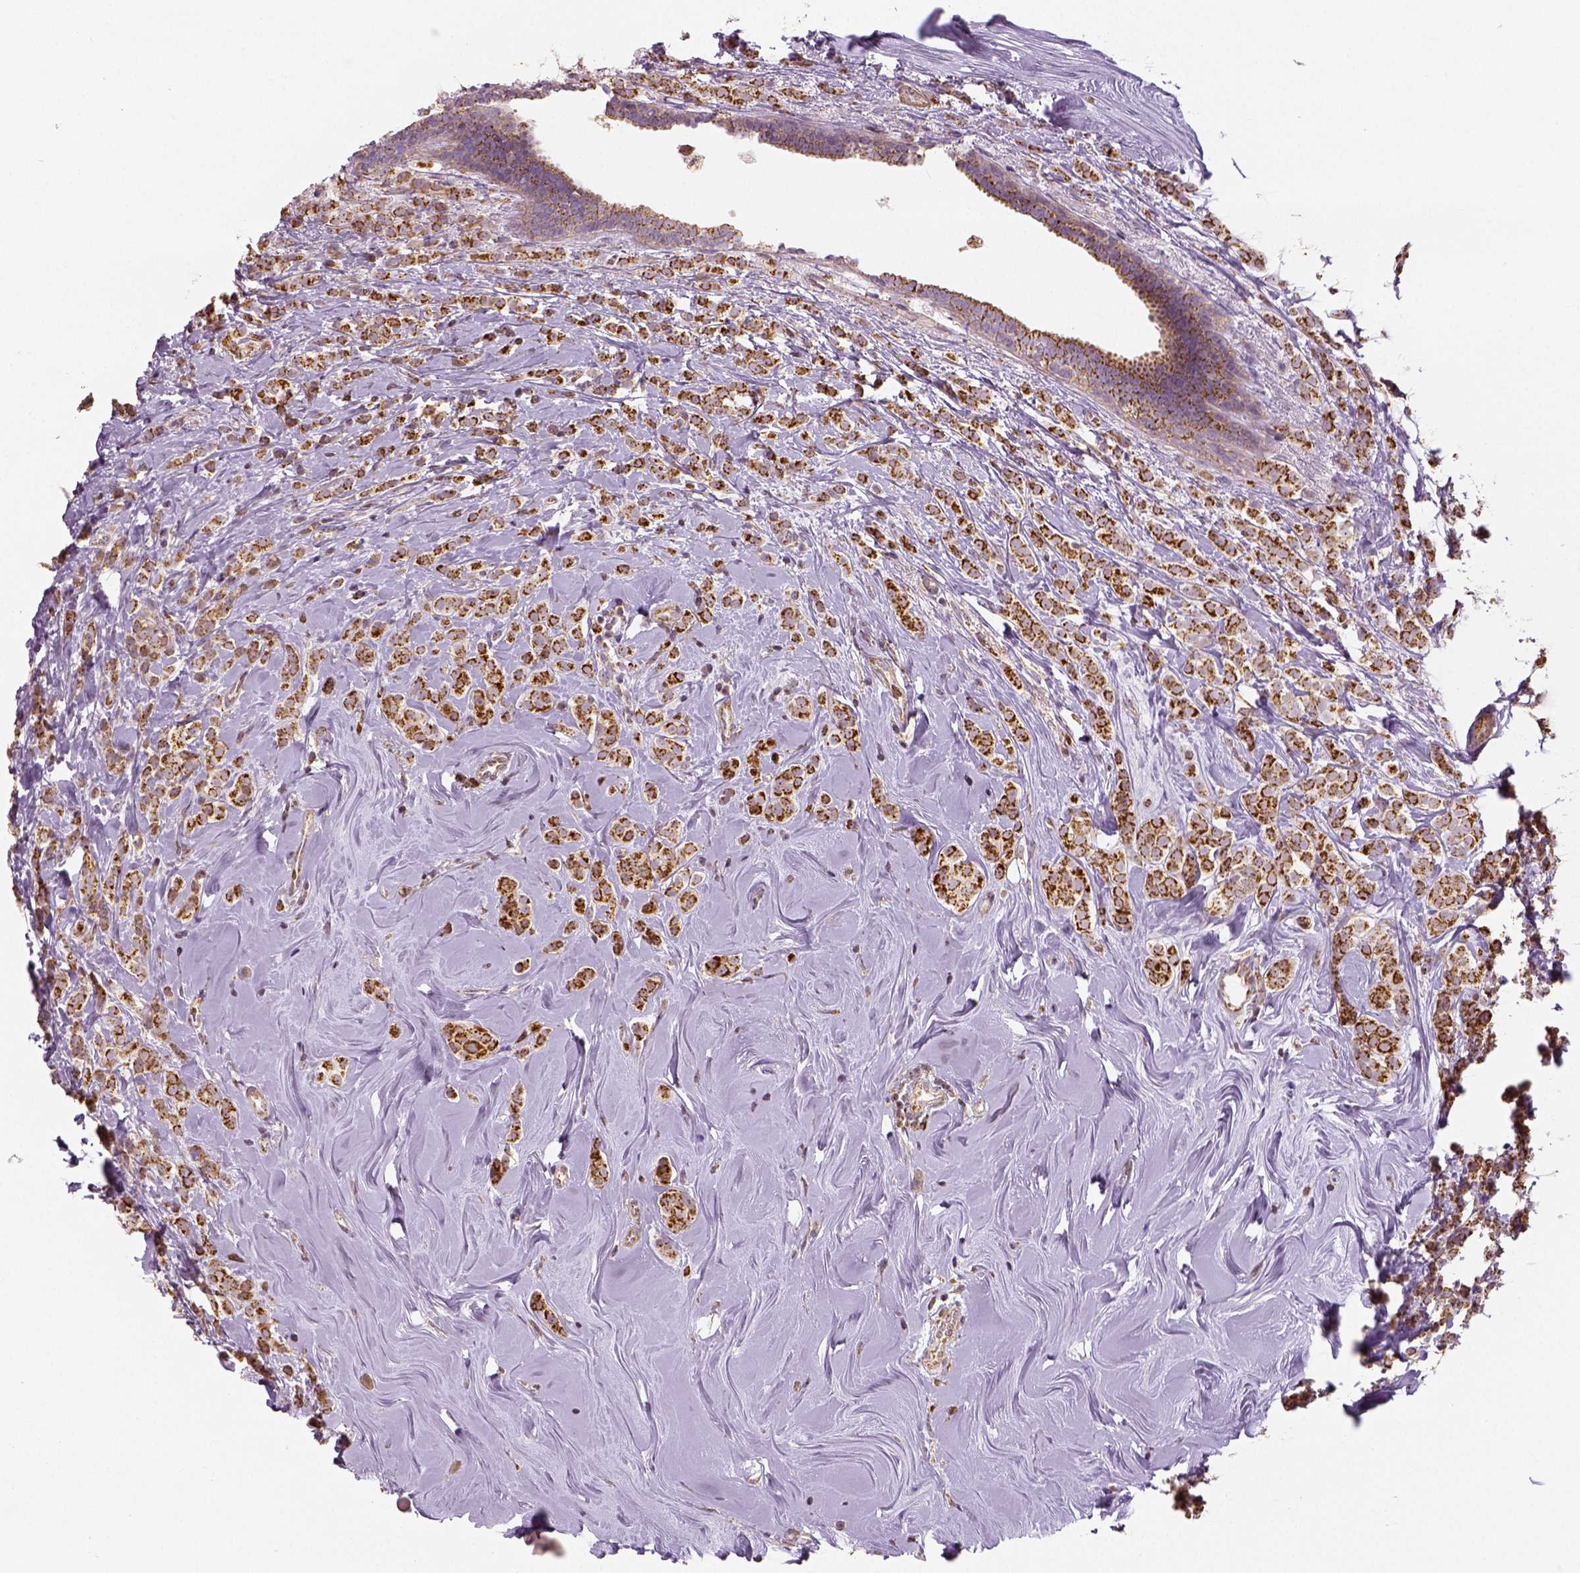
{"staining": {"intensity": "strong", "quantity": ">75%", "location": "cytoplasmic/membranous"}, "tissue": "breast cancer", "cell_type": "Tumor cells", "image_type": "cancer", "snomed": [{"axis": "morphology", "description": "Lobular carcinoma"}, {"axis": "topography", "description": "Breast"}], "caption": "Breast cancer stained with DAB immunohistochemistry (IHC) demonstrates high levels of strong cytoplasmic/membranous positivity in approximately >75% of tumor cells.", "gene": "PGAM5", "patient": {"sex": "female", "age": 49}}